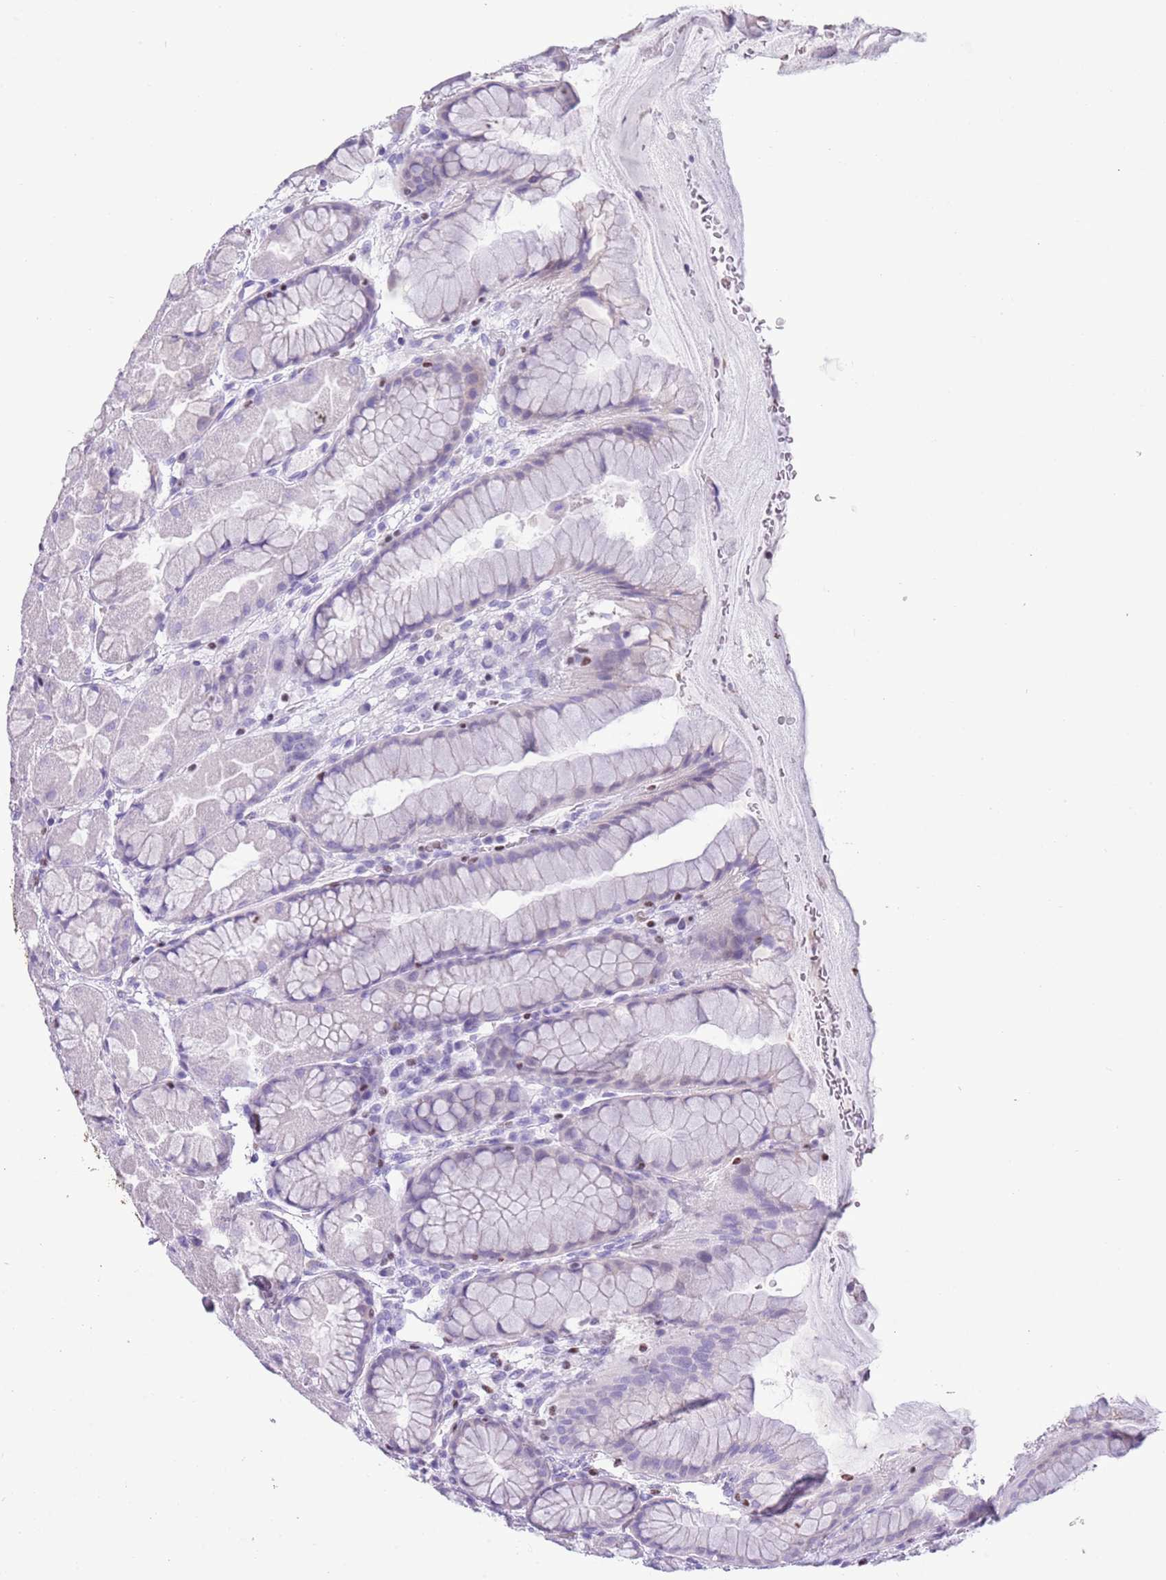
{"staining": {"intensity": "negative", "quantity": "none", "location": "none"}, "tissue": "stomach", "cell_type": "Glandular cells", "image_type": "normal", "snomed": [{"axis": "morphology", "description": "Normal tissue, NOS"}, {"axis": "topography", "description": "Stomach"}], "caption": "Stomach stained for a protein using IHC exhibits no positivity glandular cells.", "gene": "BCL11B", "patient": {"sex": "male", "age": 57}}